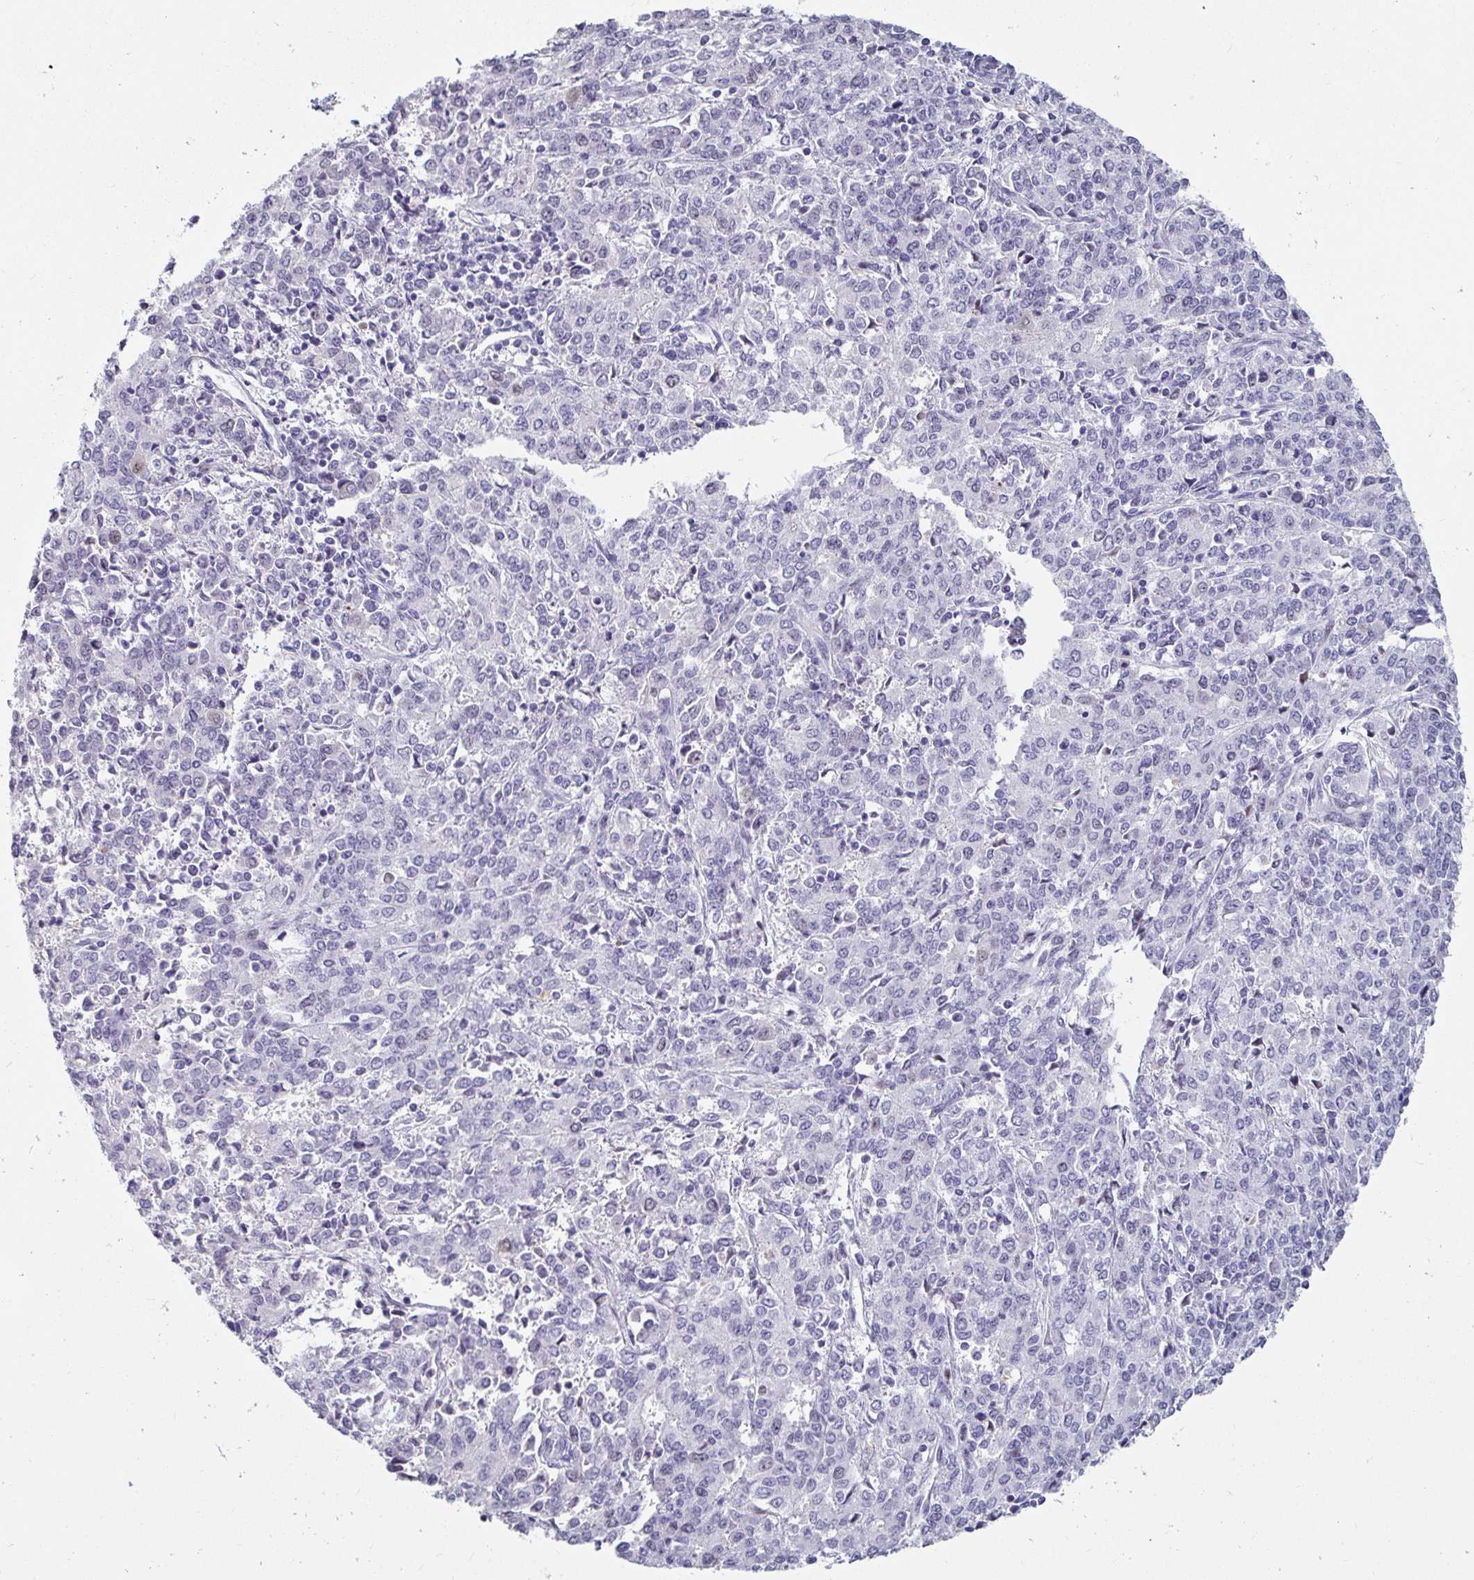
{"staining": {"intensity": "moderate", "quantity": "<25%", "location": "nuclear"}, "tissue": "endometrial cancer", "cell_type": "Tumor cells", "image_type": "cancer", "snomed": [{"axis": "morphology", "description": "Adenocarcinoma, NOS"}, {"axis": "topography", "description": "Endometrium"}], "caption": "DAB (3,3'-diaminobenzidine) immunohistochemical staining of endometrial cancer displays moderate nuclear protein positivity in approximately <25% of tumor cells.", "gene": "ANLN", "patient": {"sex": "female", "age": 50}}